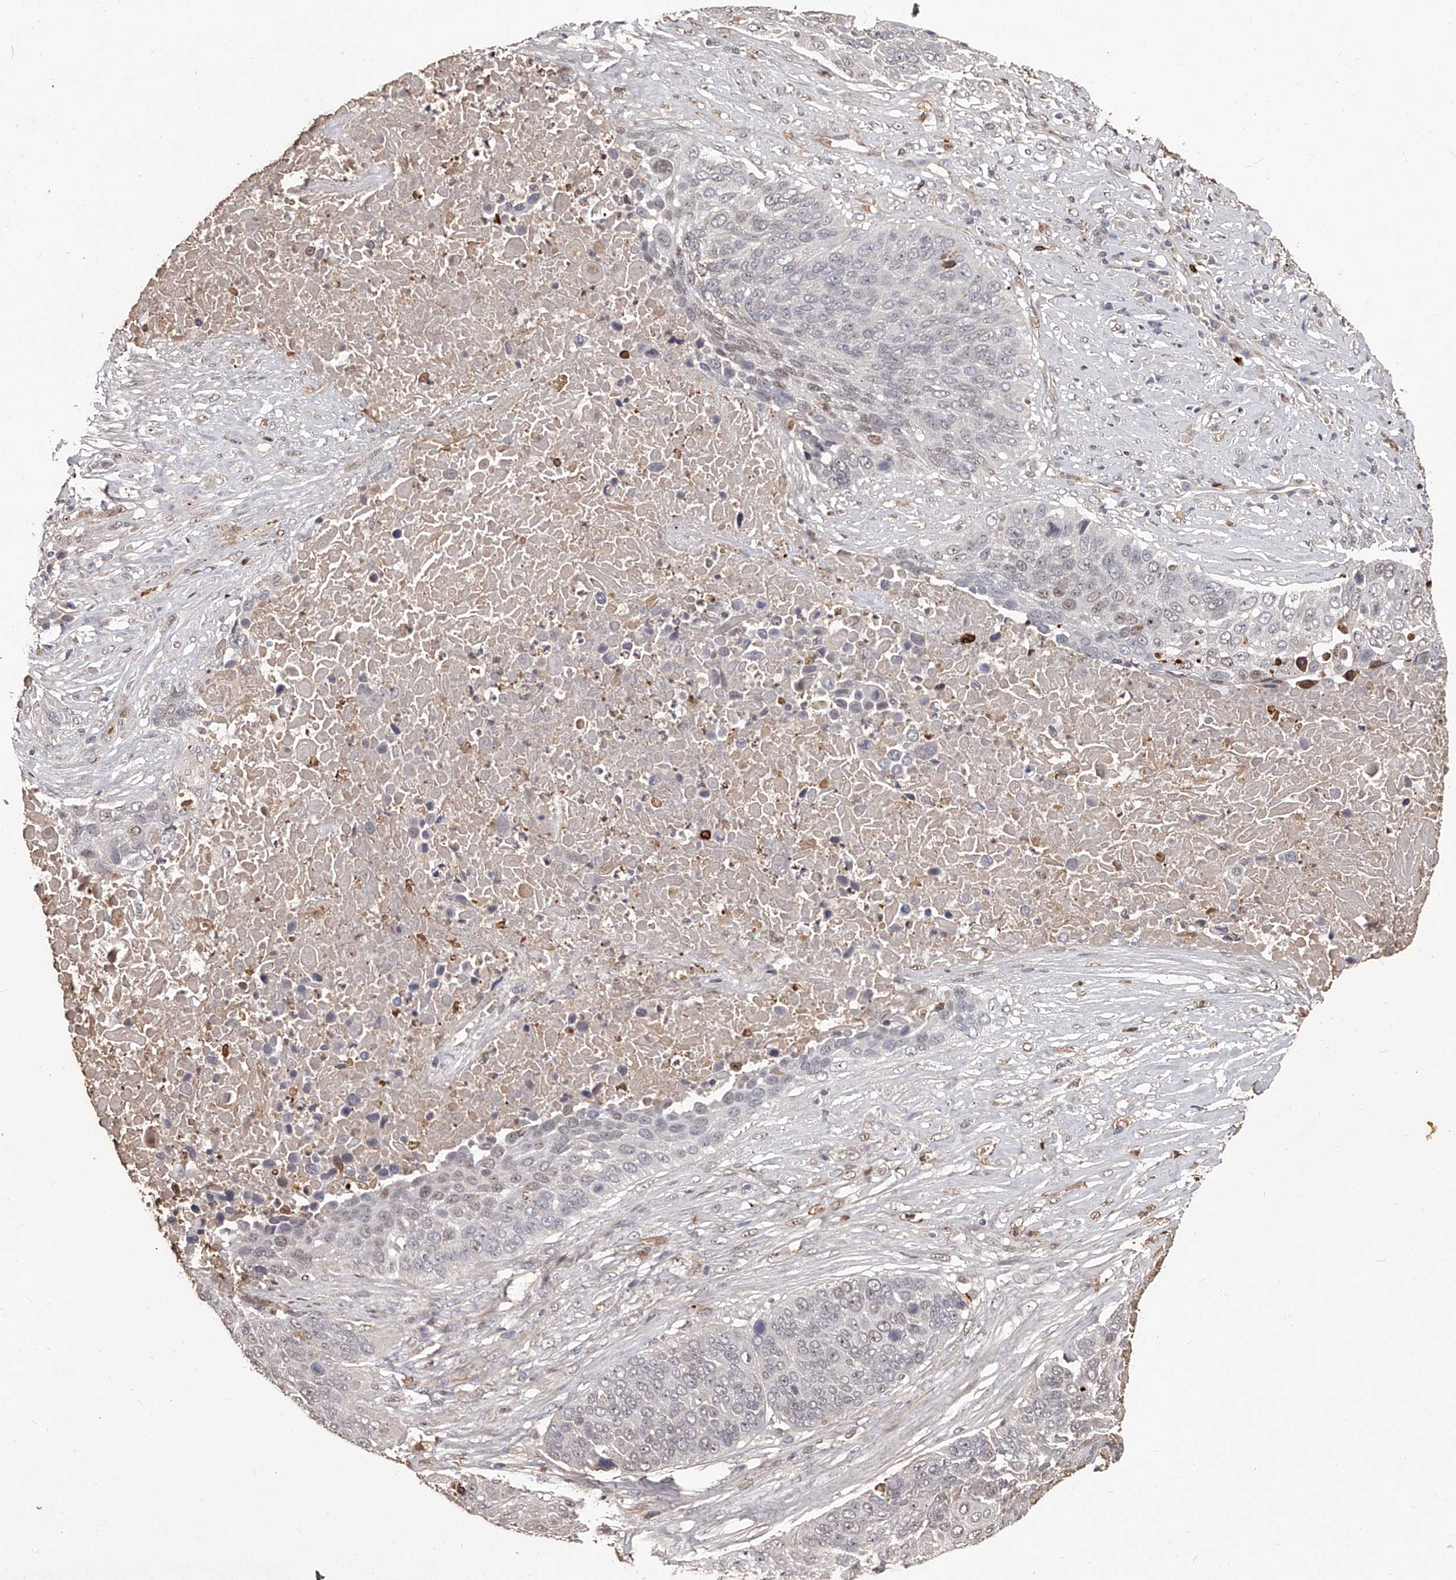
{"staining": {"intensity": "weak", "quantity": "<25%", "location": "nuclear"}, "tissue": "lung cancer", "cell_type": "Tumor cells", "image_type": "cancer", "snomed": [{"axis": "morphology", "description": "Squamous cell carcinoma, NOS"}, {"axis": "topography", "description": "Lung"}], "caption": "Immunohistochemistry (IHC) of squamous cell carcinoma (lung) displays no positivity in tumor cells.", "gene": "URGCP", "patient": {"sex": "male", "age": 66}}